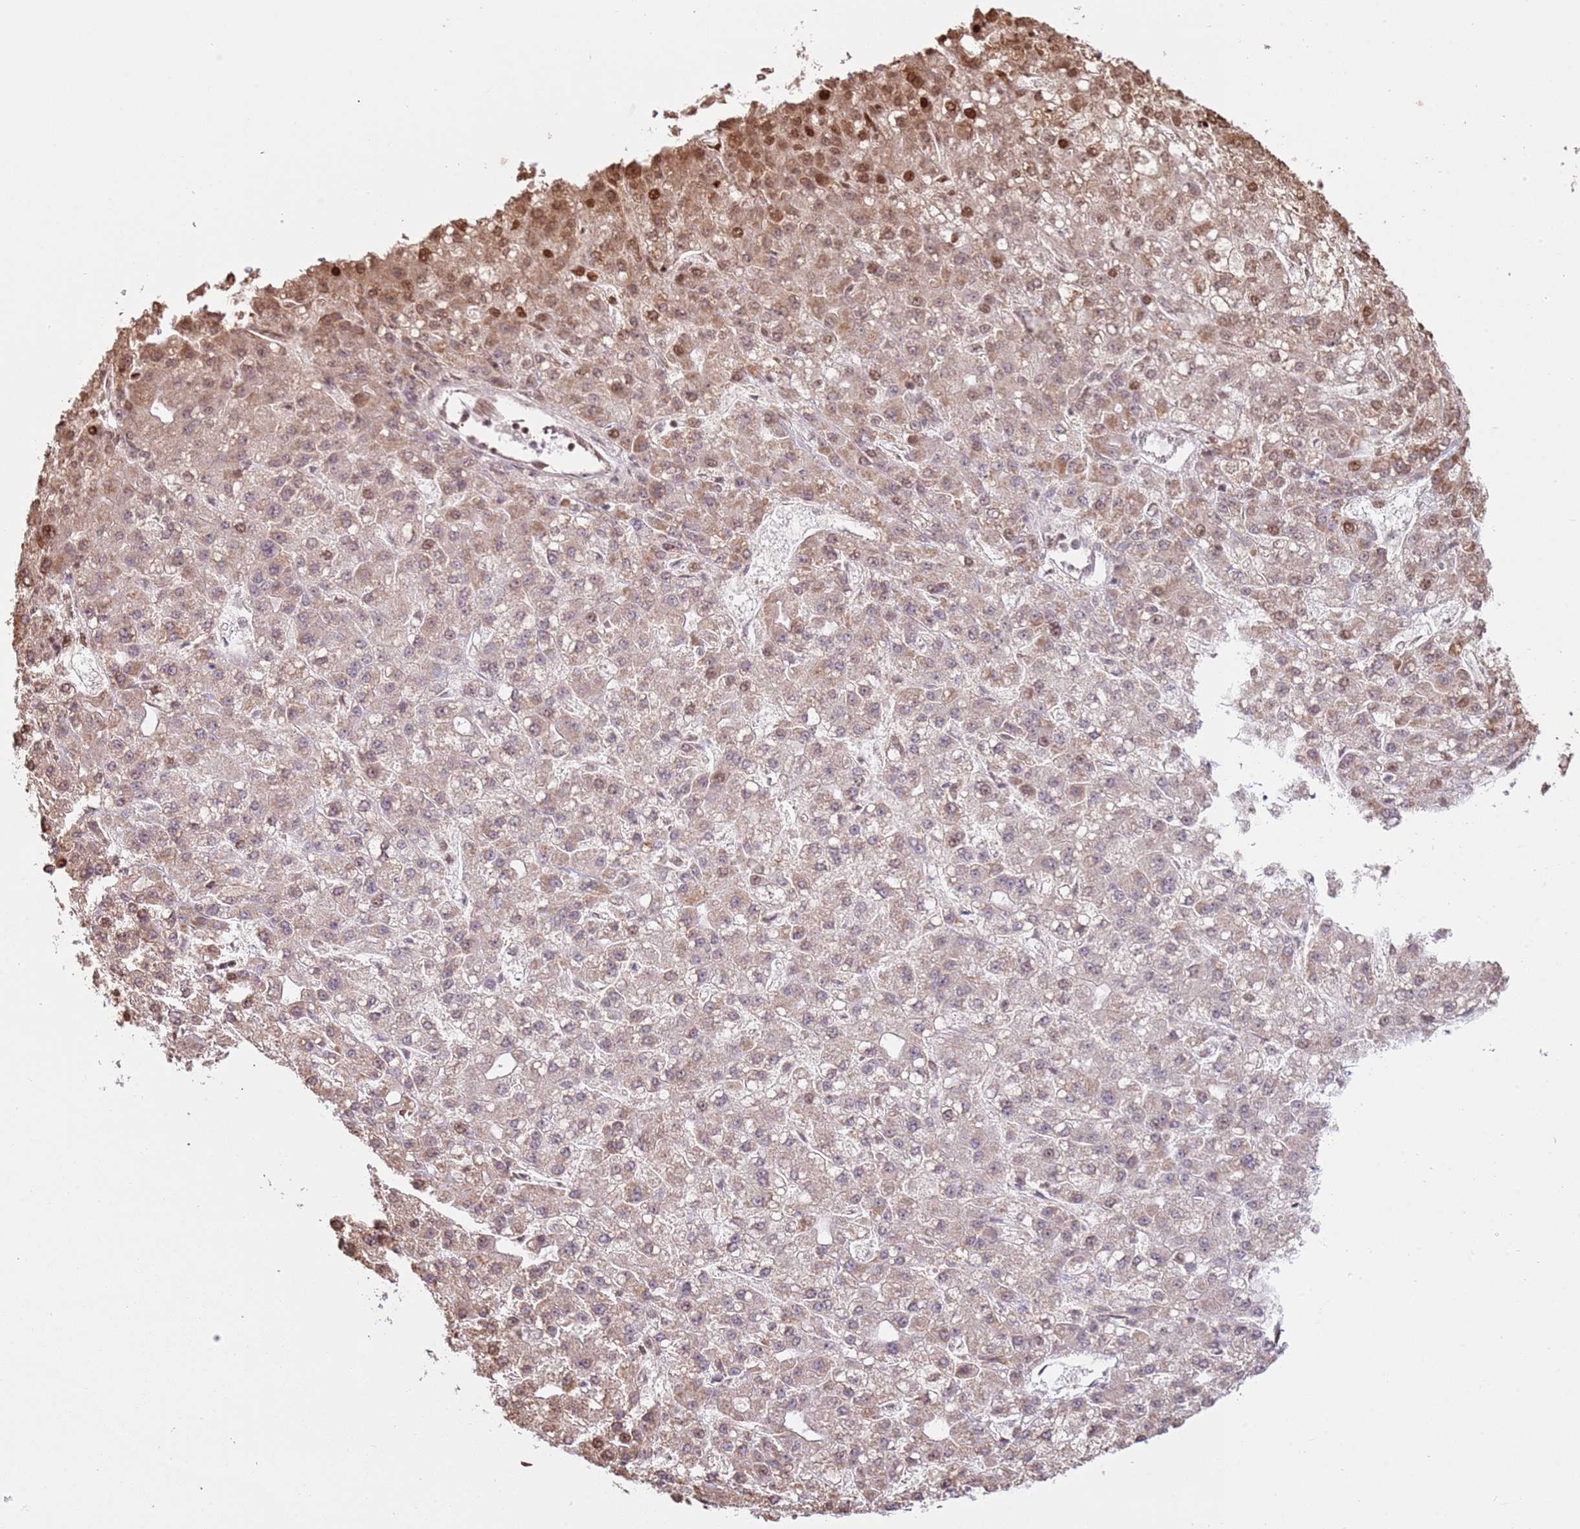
{"staining": {"intensity": "moderate", "quantity": ">75%", "location": "cytoplasmic/membranous,nuclear"}, "tissue": "liver cancer", "cell_type": "Tumor cells", "image_type": "cancer", "snomed": [{"axis": "morphology", "description": "Carcinoma, Hepatocellular, NOS"}, {"axis": "topography", "description": "Liver"}], "caption": "Moderate cytoplasmic/membranous and nuclear protein expression is appreciated in about >75% of tumor cells in liver hepatocellular carcinoma.", "gene": "SCAF1", "patient": {"sex": "male", "age": 67}}